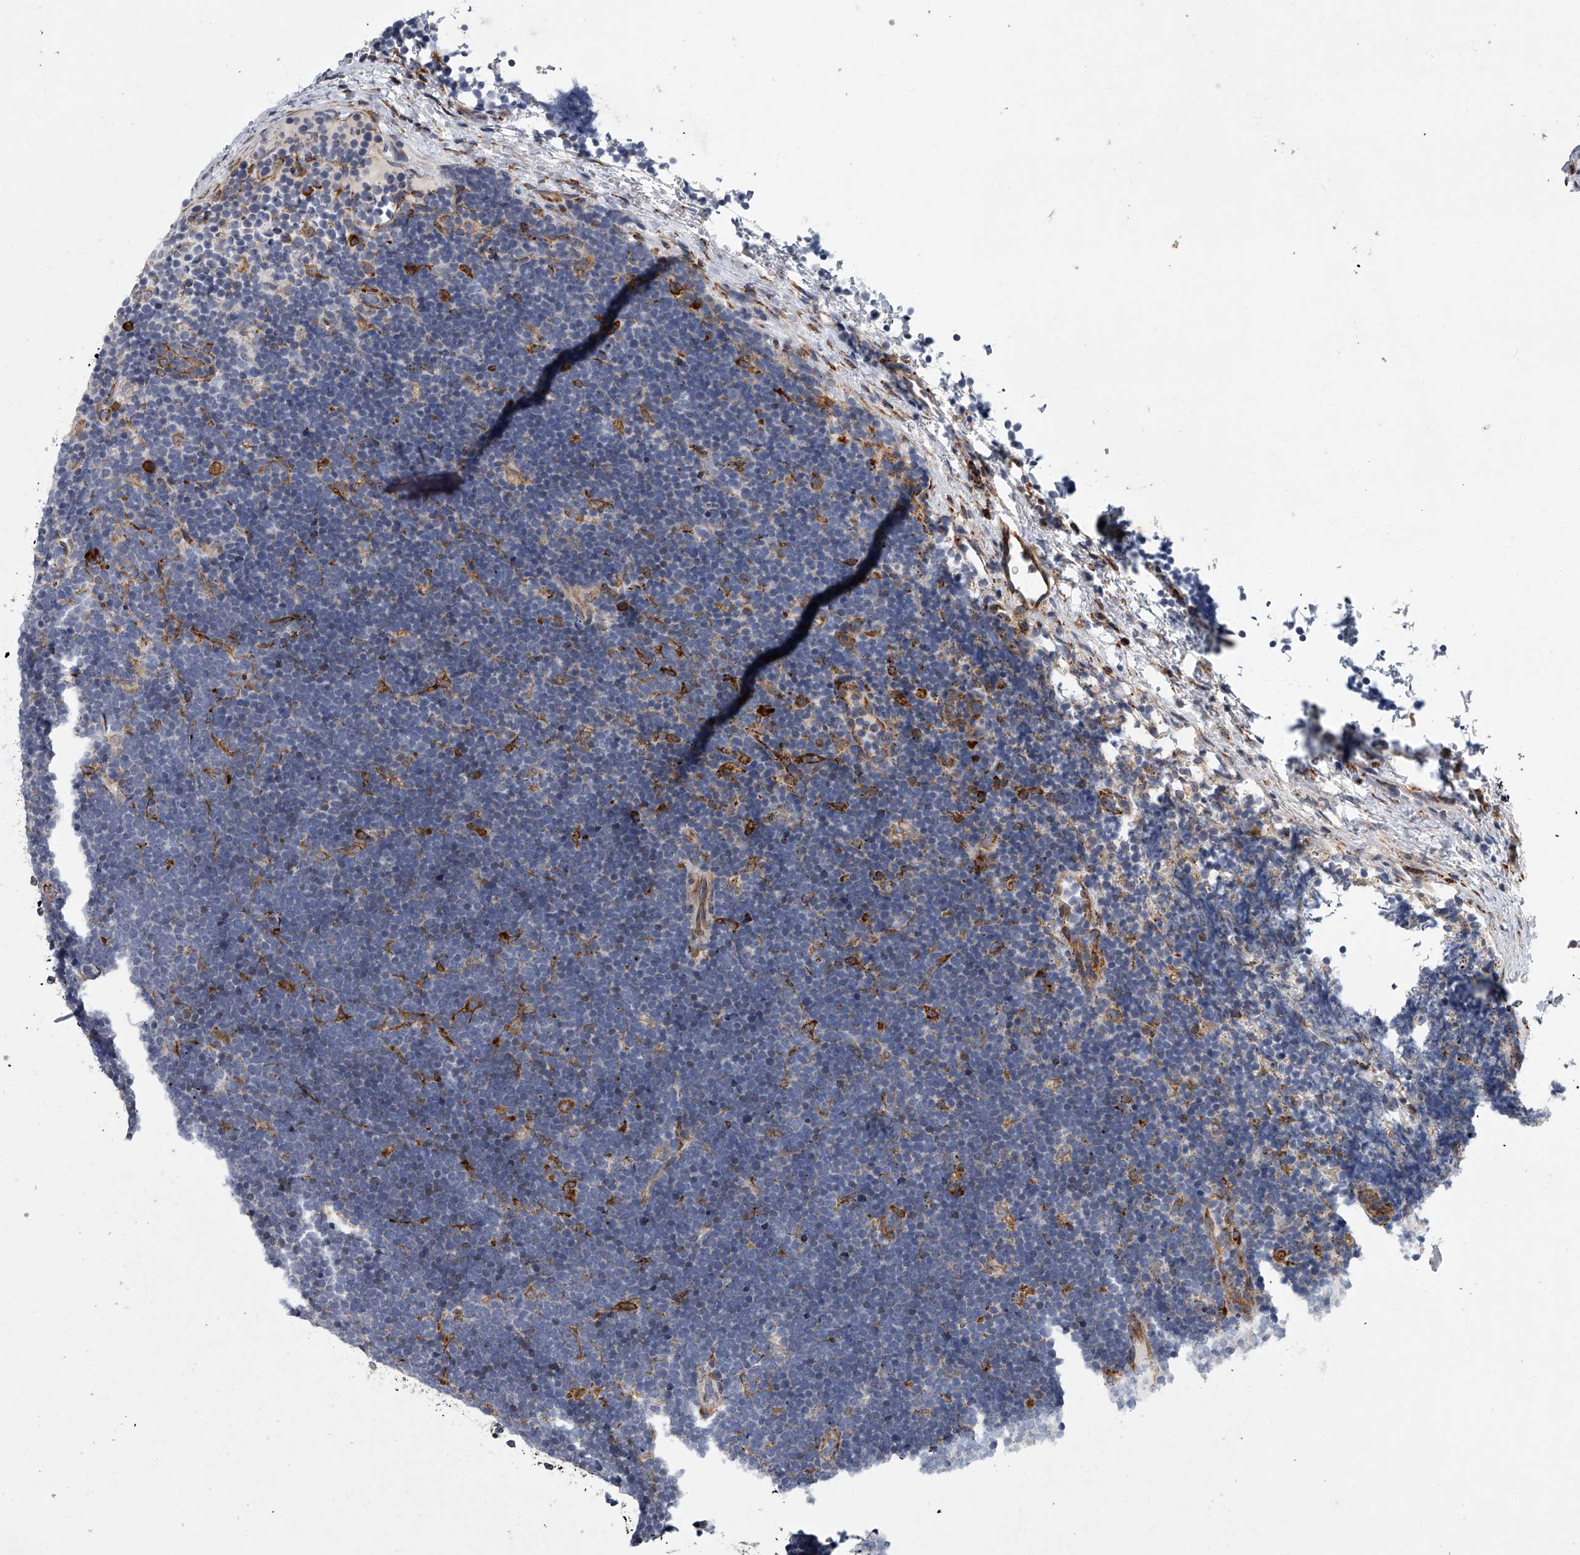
{"staining": {"intensity": "negative", "quantity": "none", "location": "none"}, "tissue": "lymphoma", "cell_type": "Tumor cells", "image_type": "cancer", "snomed": [{"axis": "morphology", "description": "Malignant lymphoma, non-Hodgkin's type, High grade"}, {"axis": "topography", "description": "Lymph node"}], "caption": "A histopathology image of high-grade malignant lymphoma, non-Hodgkin's type stained for a protein shows no brown staining in tumor cells.", "gene": "TMEM63C", "patient": {"sex": "male", "age": 13}}